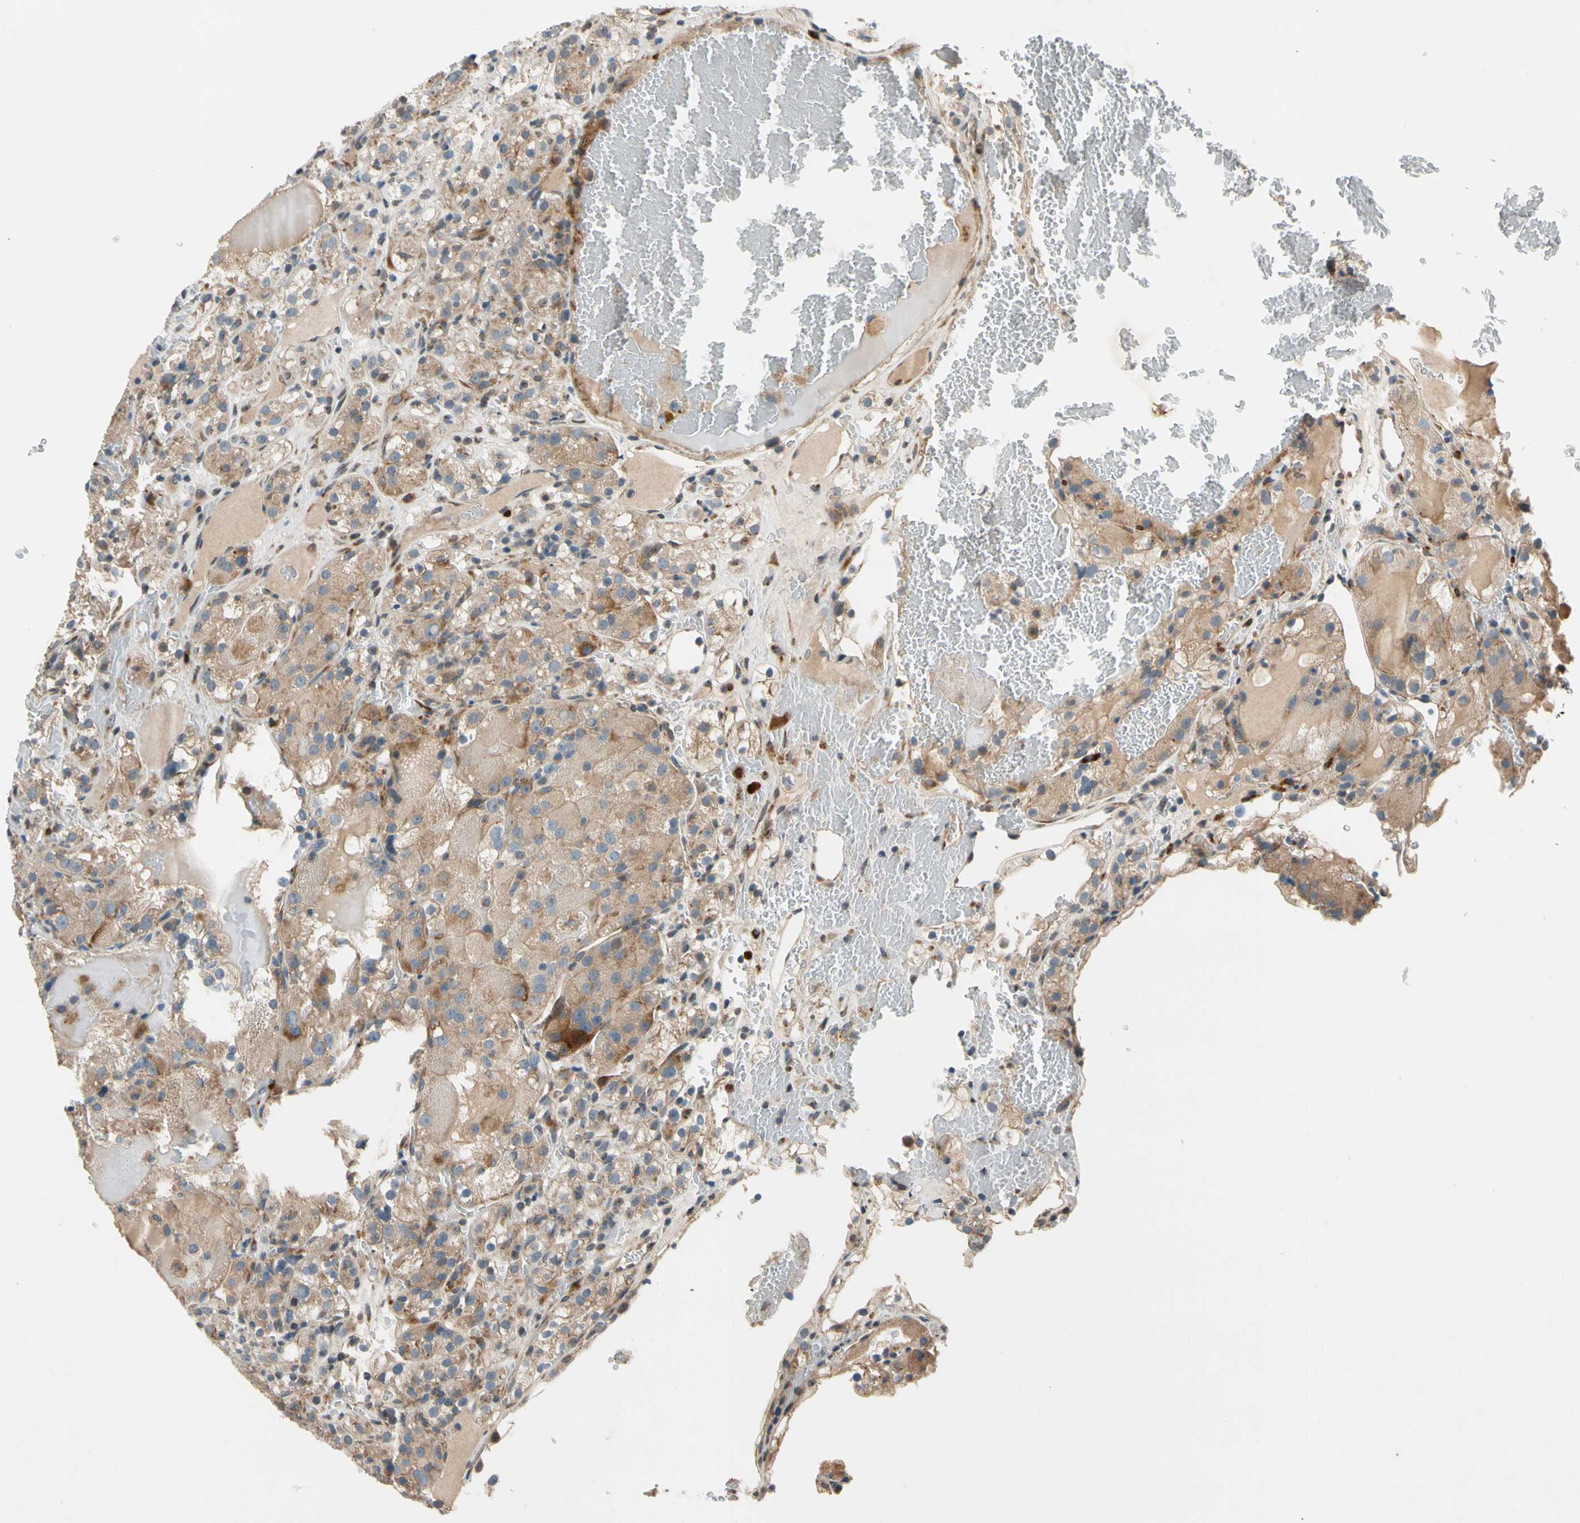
{"staining": {"intensity": "weak", "quantity": ">75%", "location": "cytoplasmic/membranous"}, "tissue": "renal cancer", "cell_type": "Tumor cells", "image_type": "cancer", "snomed": [{"axis": "morphology", "description": "Normal tissue, NOS"}, {"axis": "morphology", "description": "Adenocarcinoma, NOS"}, {"axis": "topography", "description": "Kidney"}], "caption": "Renal cancer (adenocarcinoma) stained for a protein reveals weak cytoplasmic/membranous positivity in tumor cells.", "gene": "MST1R", "patient": {"sex": "male", "age": 61}}